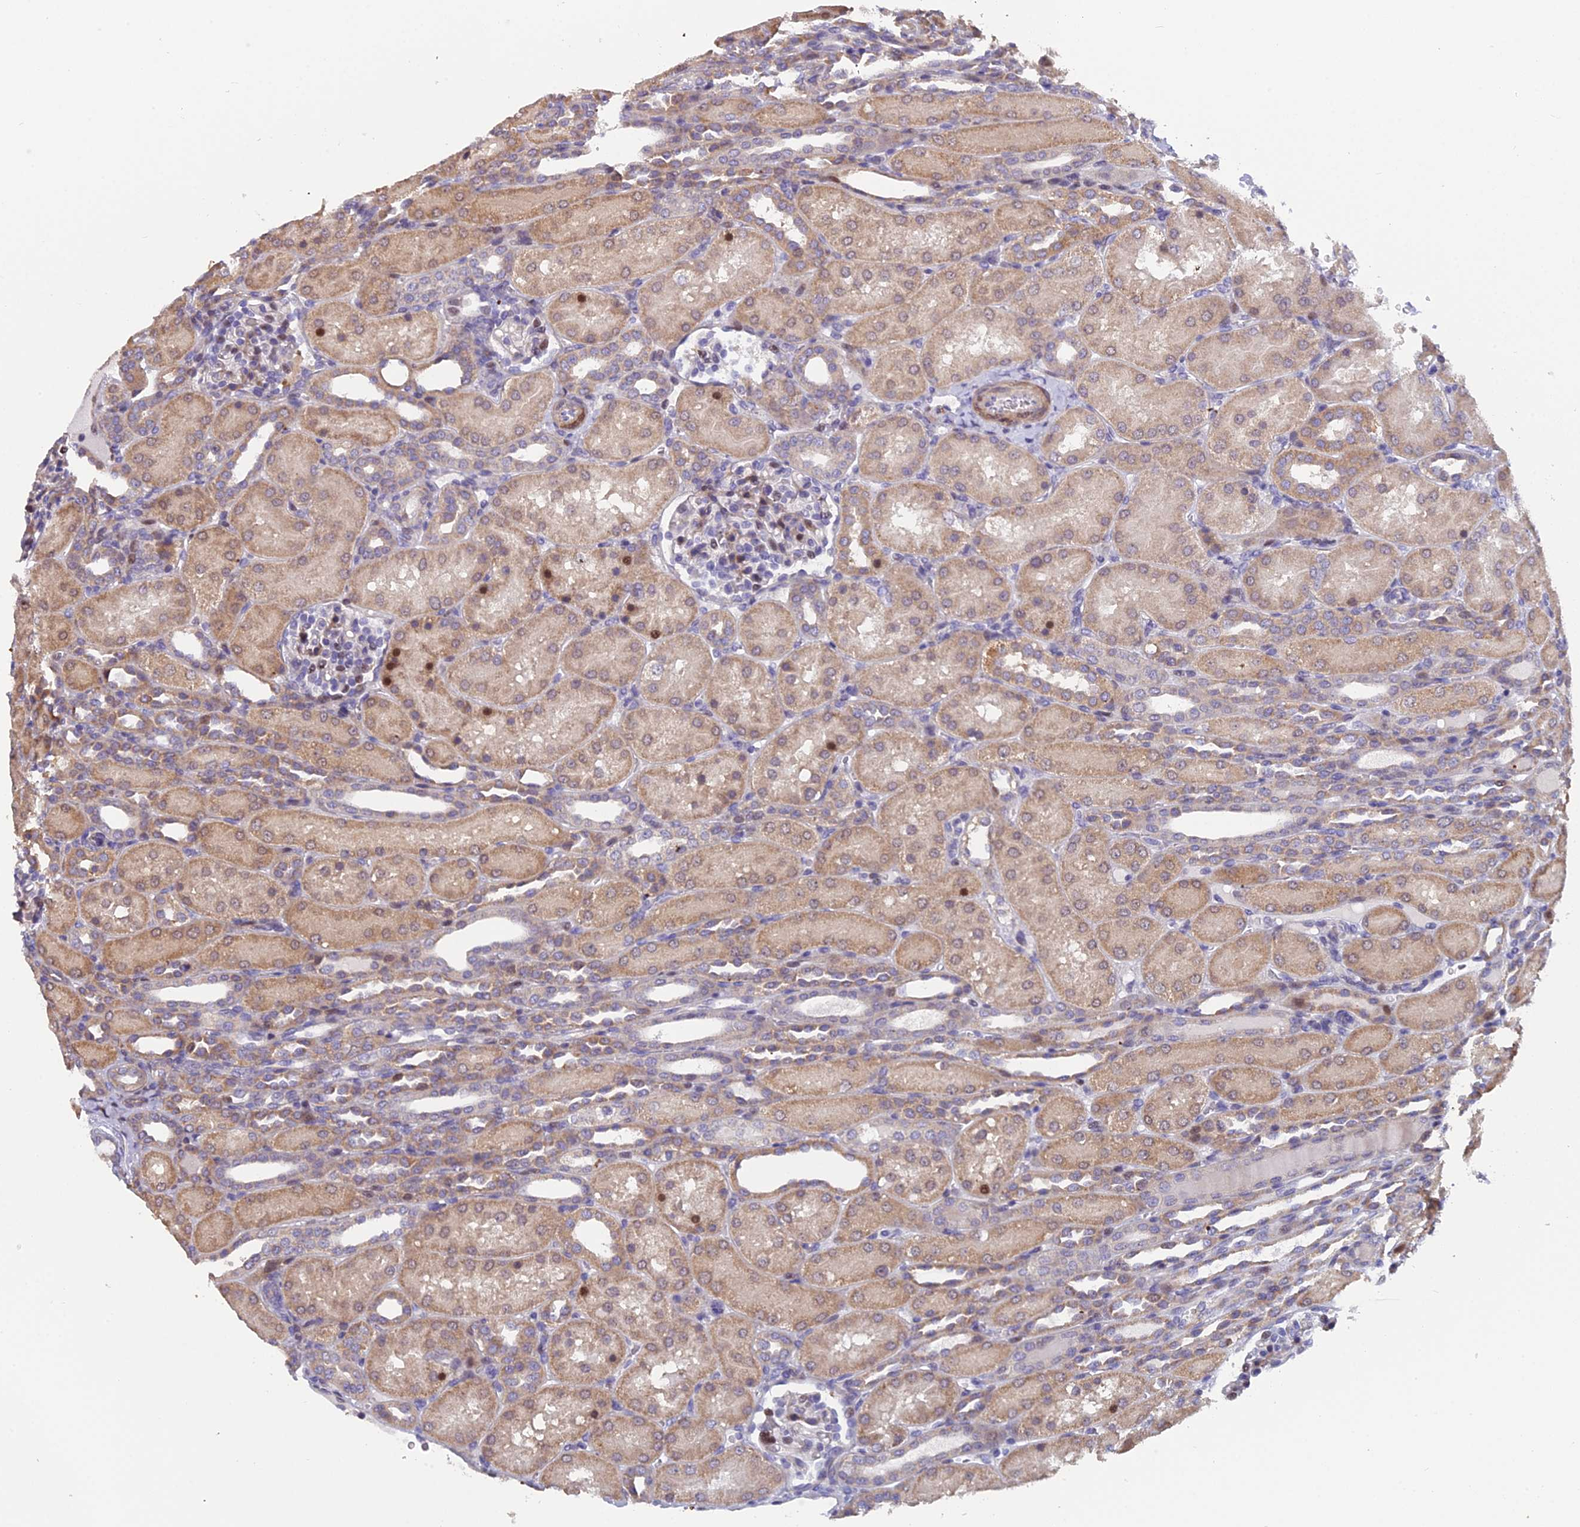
{"staining": {"intensity": "moderate", "quantity": "<25%", "location": "nuclear"}, "tissue": "kidney", "cell_type": "Cells in glomeruli", "image_type": "normal", "snomed": [{"axis": "morphology", "description": "Normal tissue, NOS"}, {"axis": "topography", "description": "Kidney"}], "caption": "The image exhibits immunohistochemical staining of unremarkable kidney. There is moderate nuclear staining is identified in about <25% of cells in glomeruli. The protein of interest is shown in brown color, while the nuclei are stained blue.", "gene": "RAB28", "patient": {"sex": "male", "age": 1}}